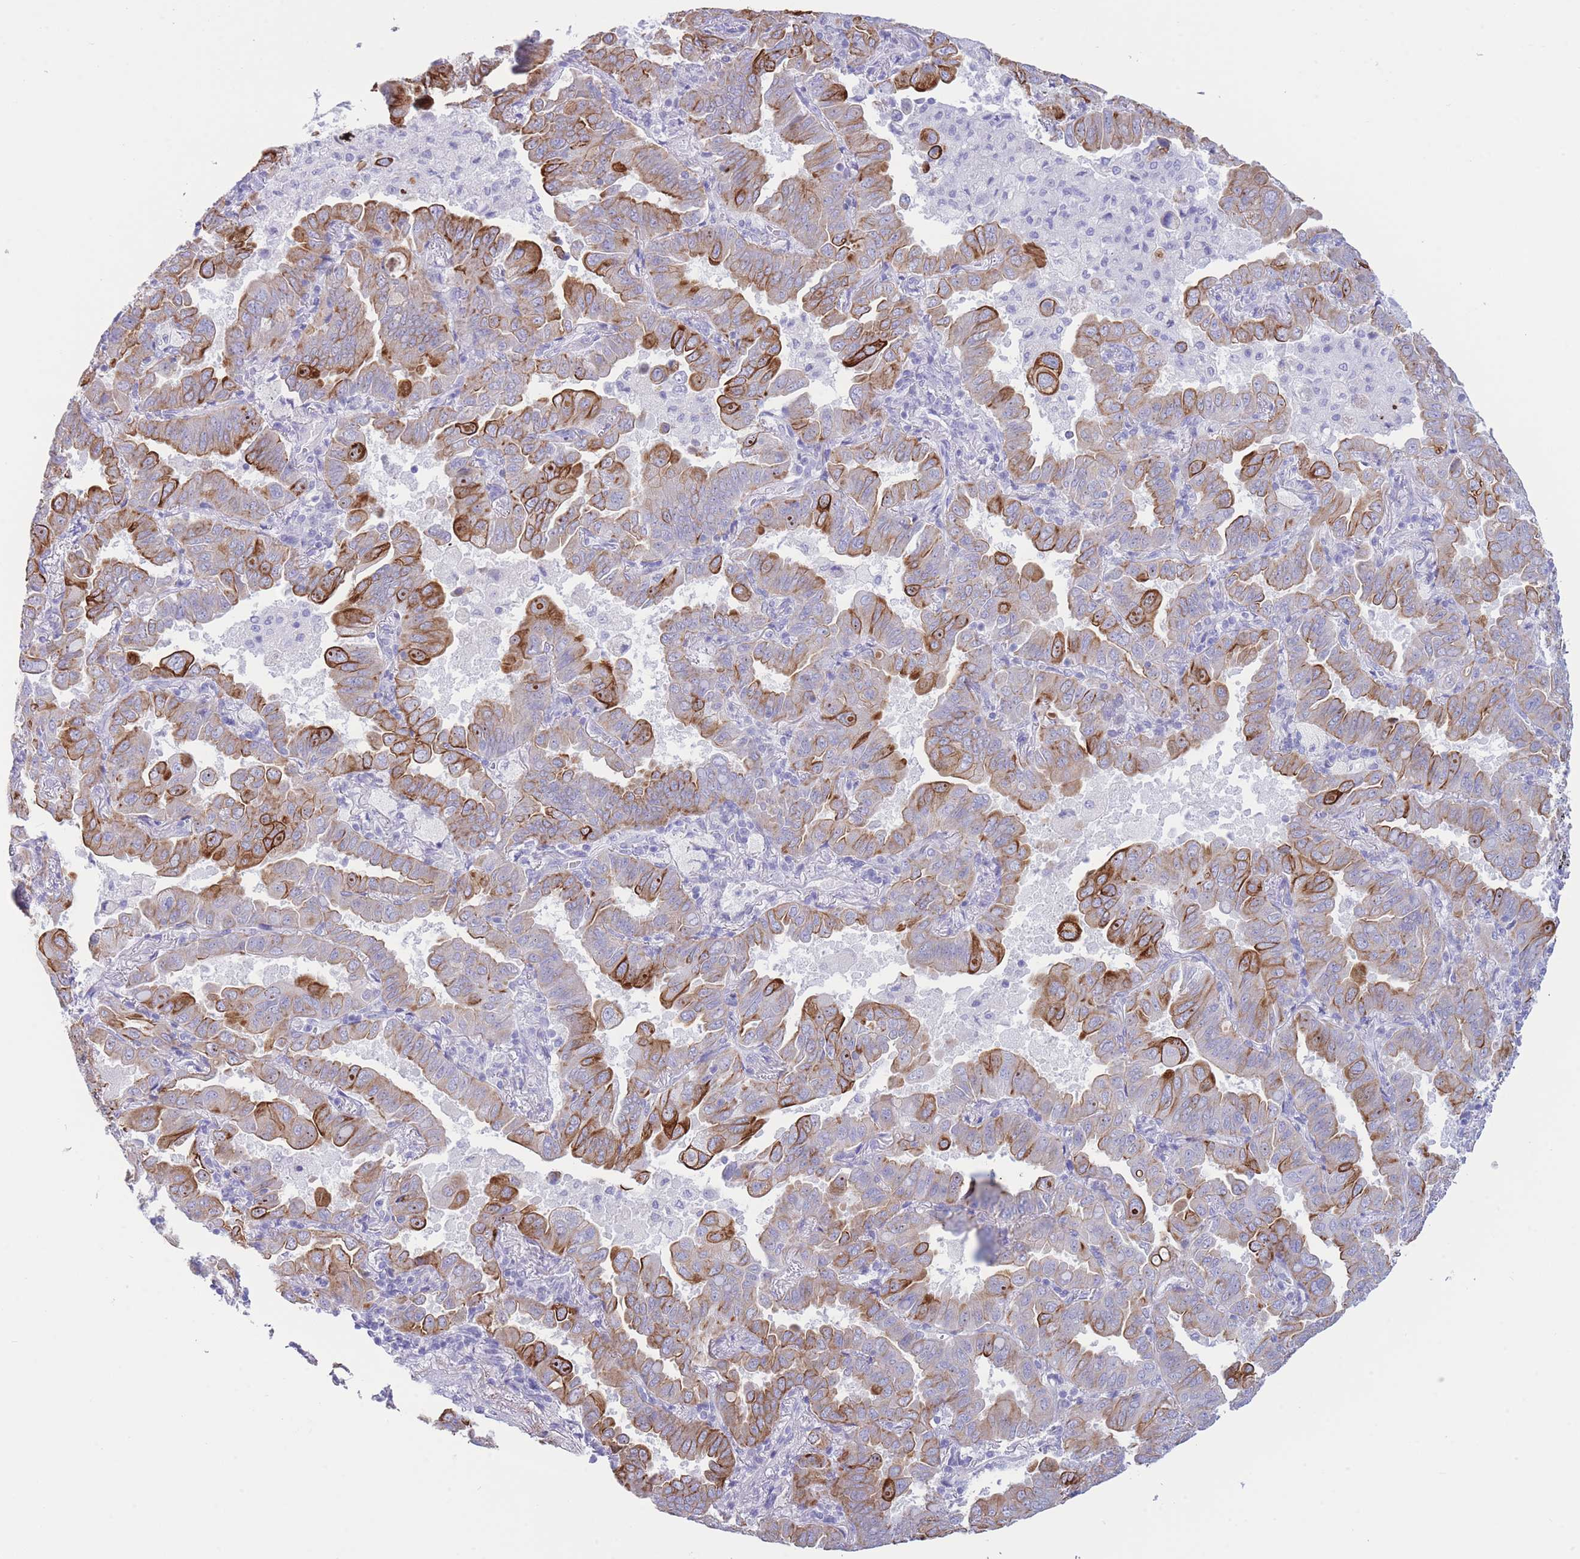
{"staining": {"intensity": "strong", "quantity": "25%-75%", "location": "cytoplasmic/membranous"}, "tissue": "lung cancer", "cell_type": "Tumor cells", "image_type": "cancer", "snomed": [{"axis": "morphology", "description": "Adenocarcinoma, NOS"}, {"axis": "topography", "description": "Lung"}], "caption": "Immunohistochemical staining of human lung cancer (adenocarcinoma) reveals strong cytoplasmic/membranous protein expression in about 25%-75% of tumor cells. (DAB (3,3'-diaminobenzidine) IHC with brightfield microscopy, high magnification).", "gene": "VWA8", "patient": {"sex": "male", "age": 64}}